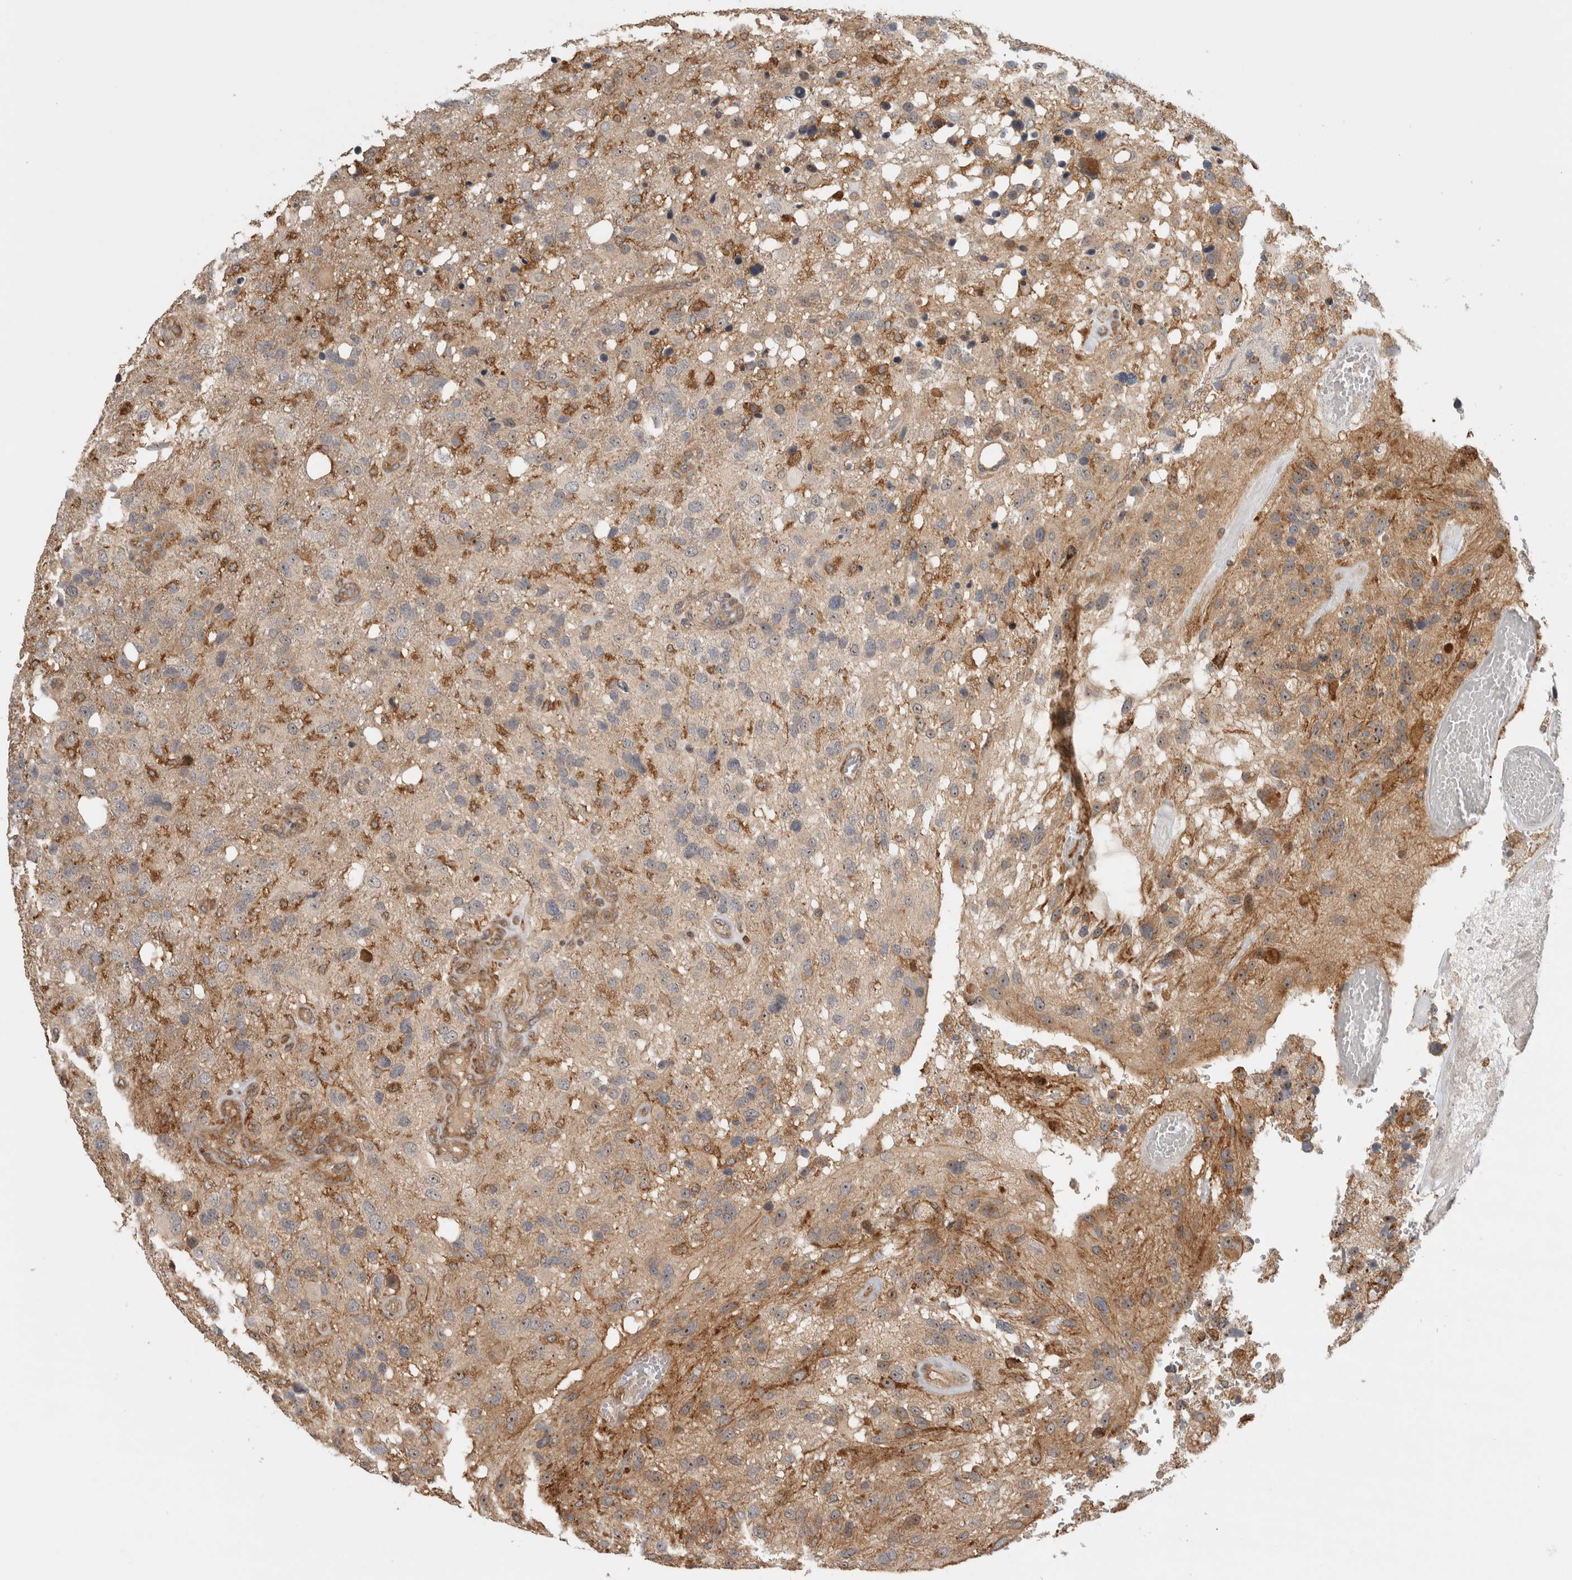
{"staining": {"intensity": "moderate", "quantity": "25%-75%", "location": "cytoplasmic/membranous,nuclear"}, "tissue": "glioma", "cell_type": "Tumor cells", "image_type": "cancer", "snomed": [{"axis": "morphology", "description": "Glioma, malignant, High grade"}, {"axis": "topography", "description": "Brain"}], "caption": "Protein positivity by IHC demonstrates moderate cytoplasmic/membranous and nuclear expression in about 25%-75% of tumor cells in glioma.", "gene": "WASF2", "patient": {"sex": "female", "age": 58}}